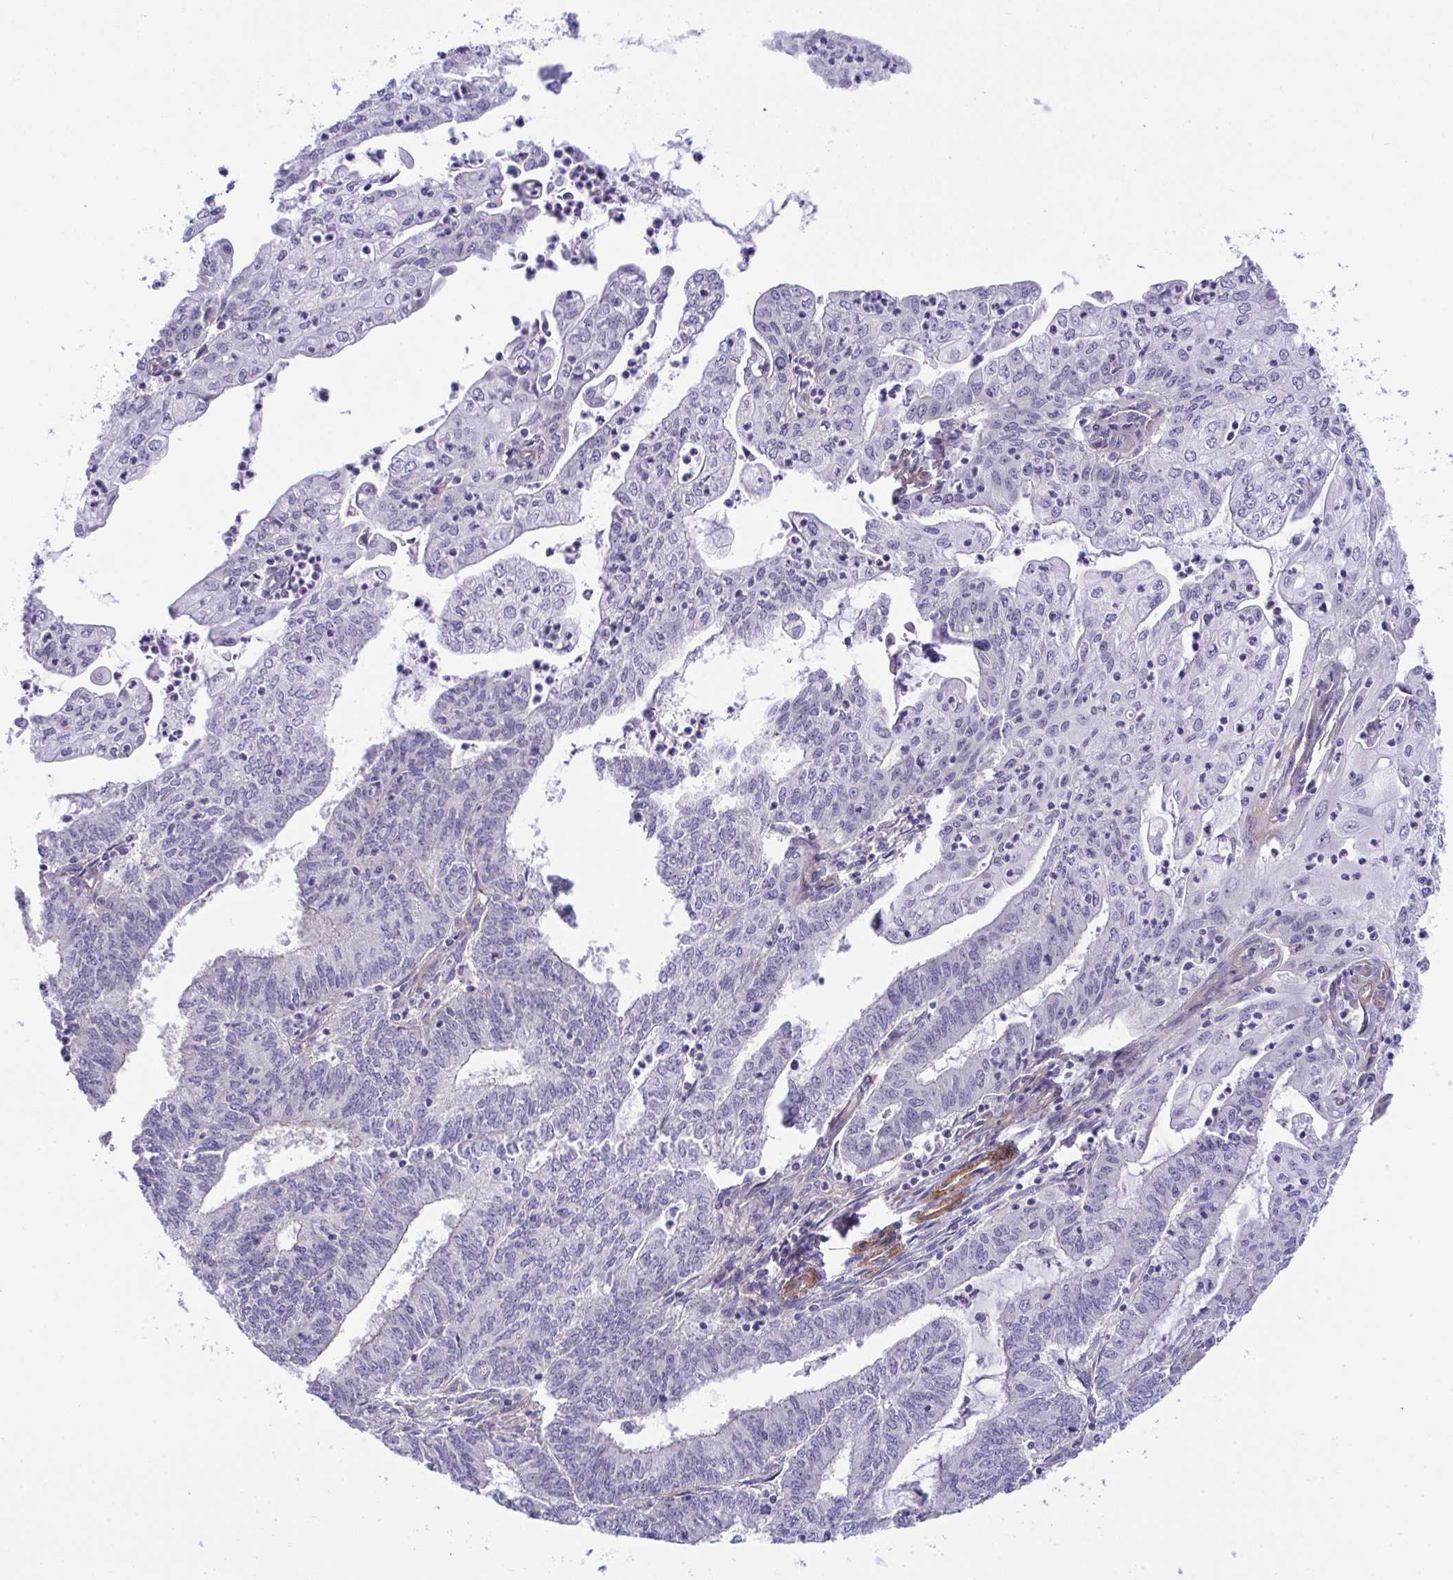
{"staining": {"intensity": "negative", "quantity": "none", "location": "none"}, "tissue": "endometrial cancer", "cell_type": "Tumor cells", "image_type": "cancer", "snomed": [{"axis": "morphology", "description": "Adenocarcinoma, NOS"}, {"axis": "topography", "description": "Endometrium"}], "caption": "Protein analysis of endometrial adenocarcinoma exhibits no significant staining in tumor cells.", "gene": "MYL12A", "patient": {"sex": "female", "age": 61}}